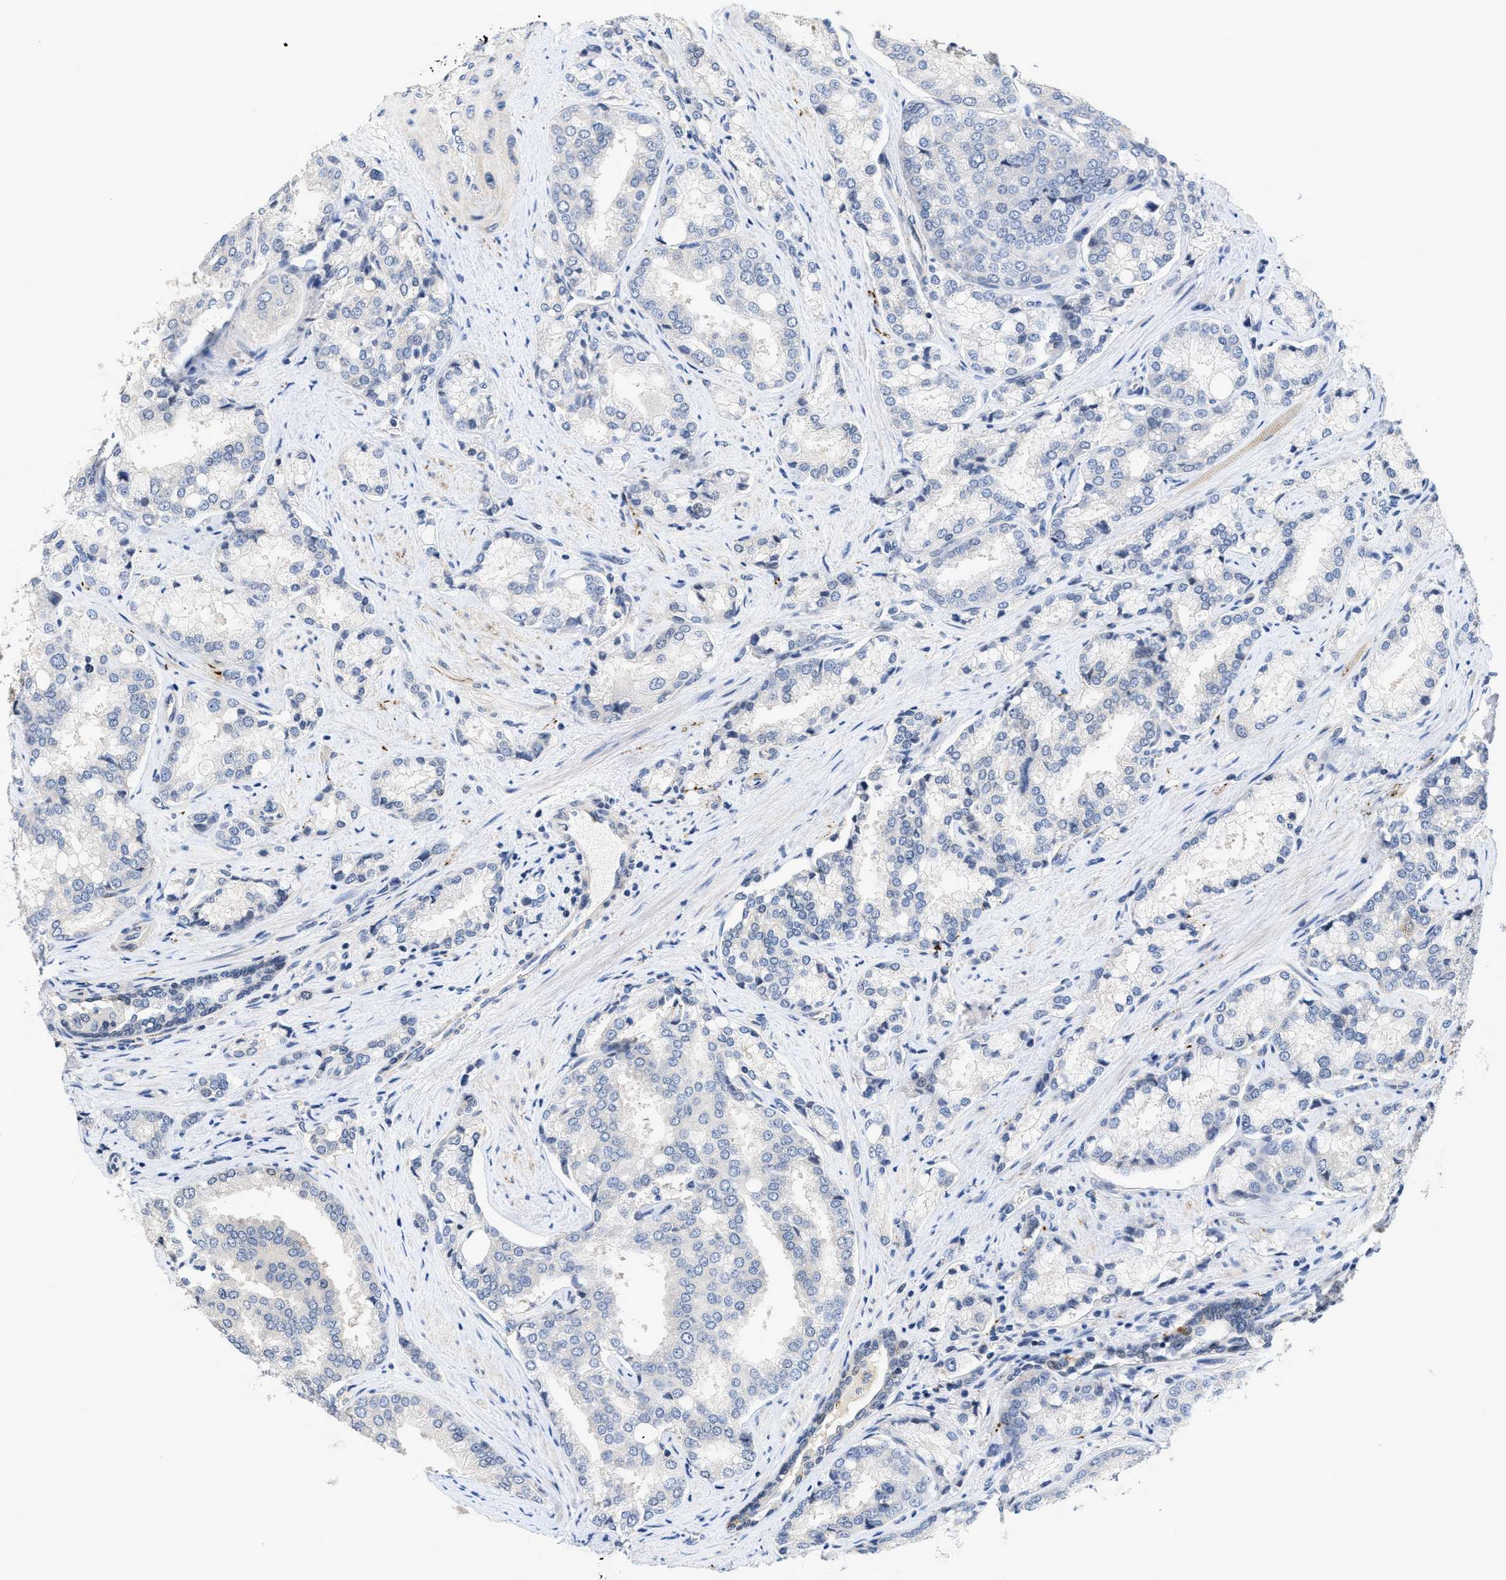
{"staining": {"intensity": "negative", "quantity": "none", "location": "none"}, "tissue": "prostate cancer", "cell_type": "Tumor cells", "image_type": "cancer", "snomed": [{"axis": "morphology", "description": "Adenocarcinoma, High grade"}, {"axis": "topography", "description": "Prostate"}], "caption": "Immunohistochemical staining of human prostate high-grade adenocarcinoma displays no significant positivity in tumor cells. (IHC, brightfield microscopy, high magnification).", "gene": "VIP", "patient": {"sex": "male", "age": 50}}